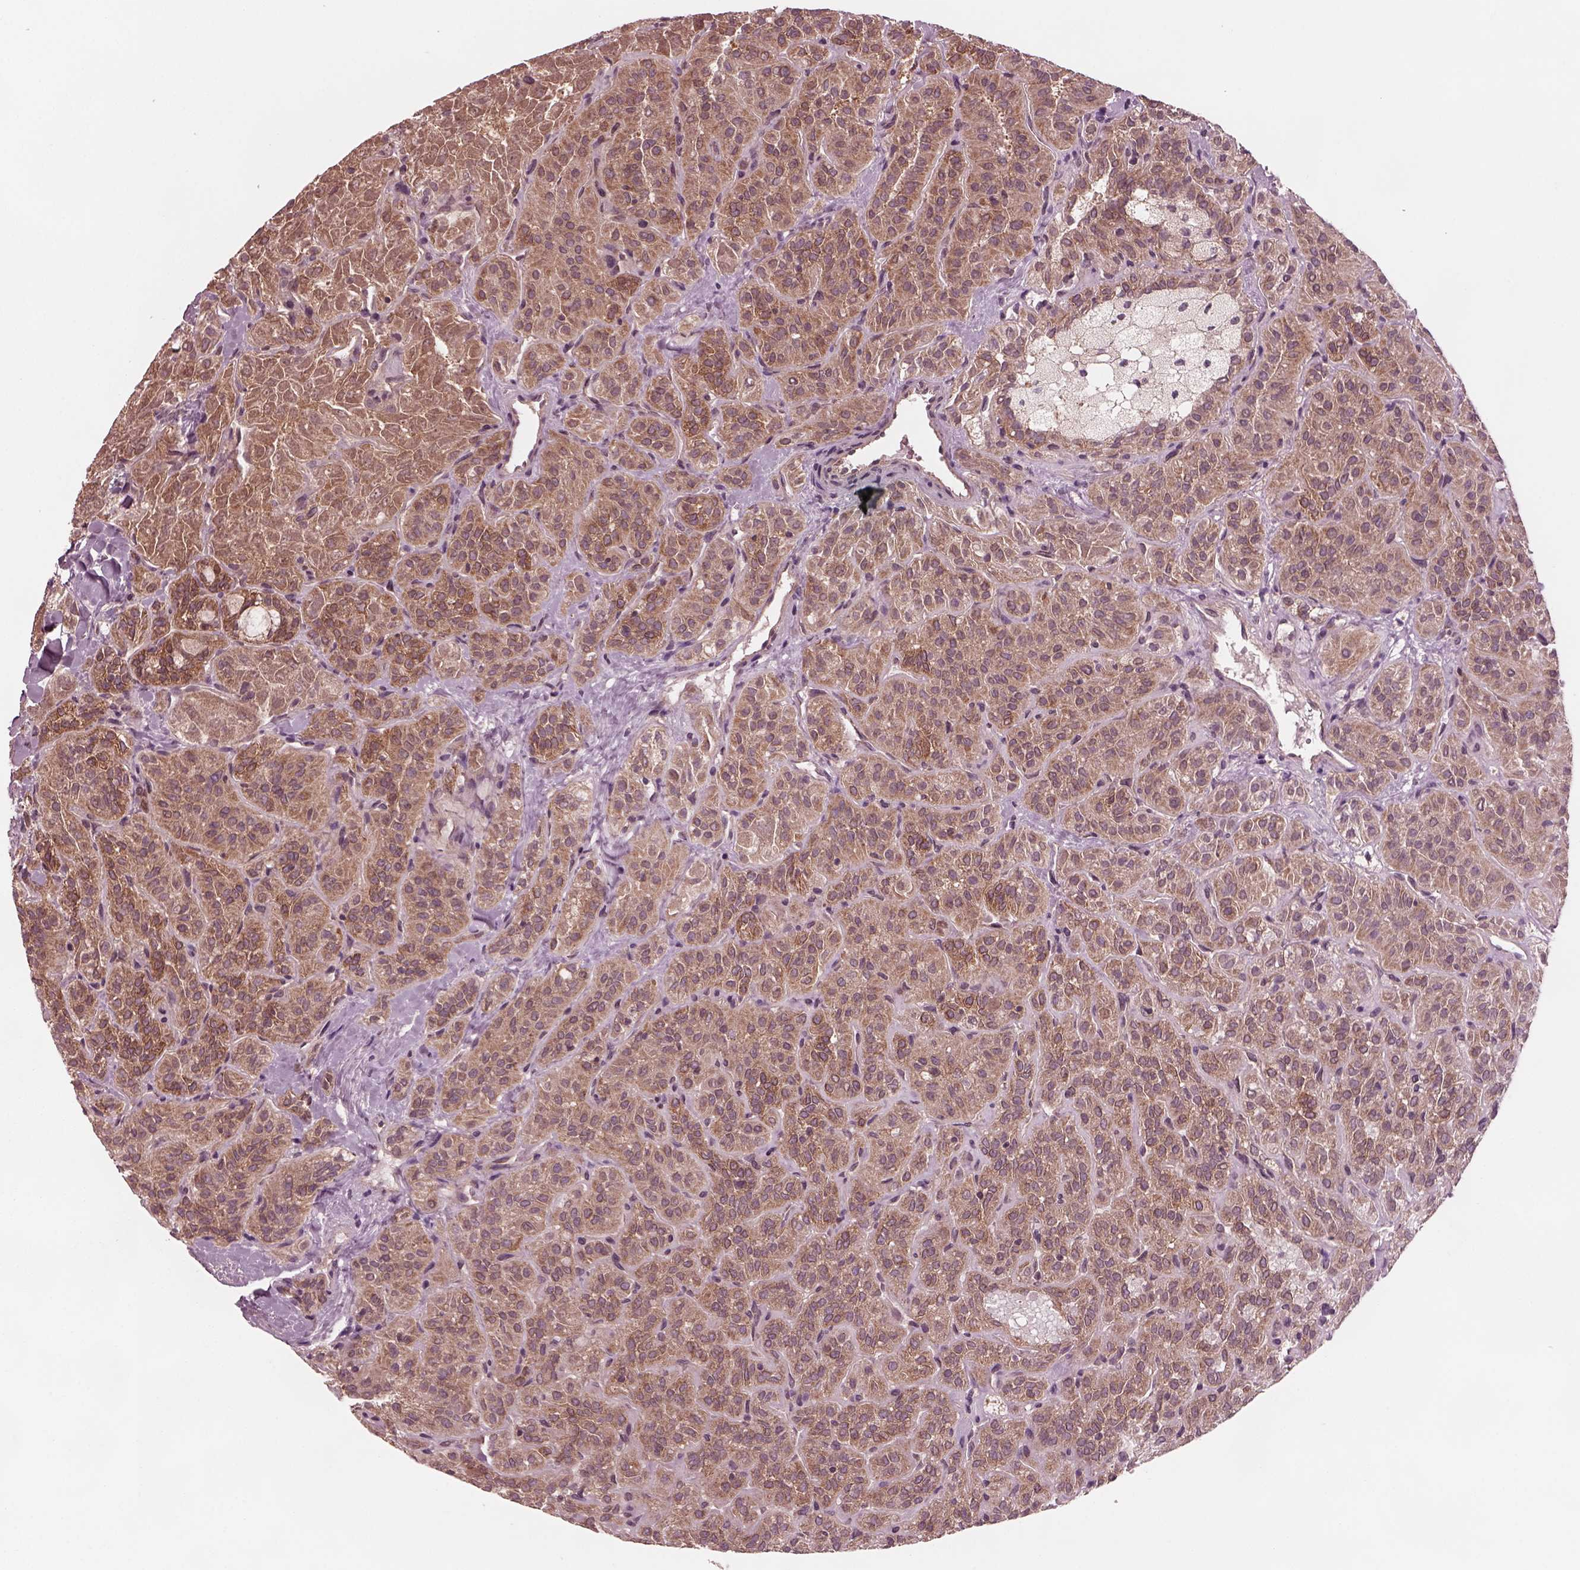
{"staining": {"intensity": "moderate", "quantity": ">75%", "location": "cytoplasmic/membranous"}, "tissue": "thyroid cancer", "cell_type": "Tumor cells", "image_type": "cancer", "snomed": [{"axis": "morphology", "description": "Papillary adenocarcinoma, NOS"}, {"axis": "topography", "description": "Thyroid gland"}], "caption": "Thyroid cancer tissue exhibits moderate cytoplasmic/membranous staining in approximately >75% of tumor cells (DAB = brown stain, brightfield microscopy at high magnification).", "gene": "TUBG1", "patient": {"sex": "female", "age": 45}}